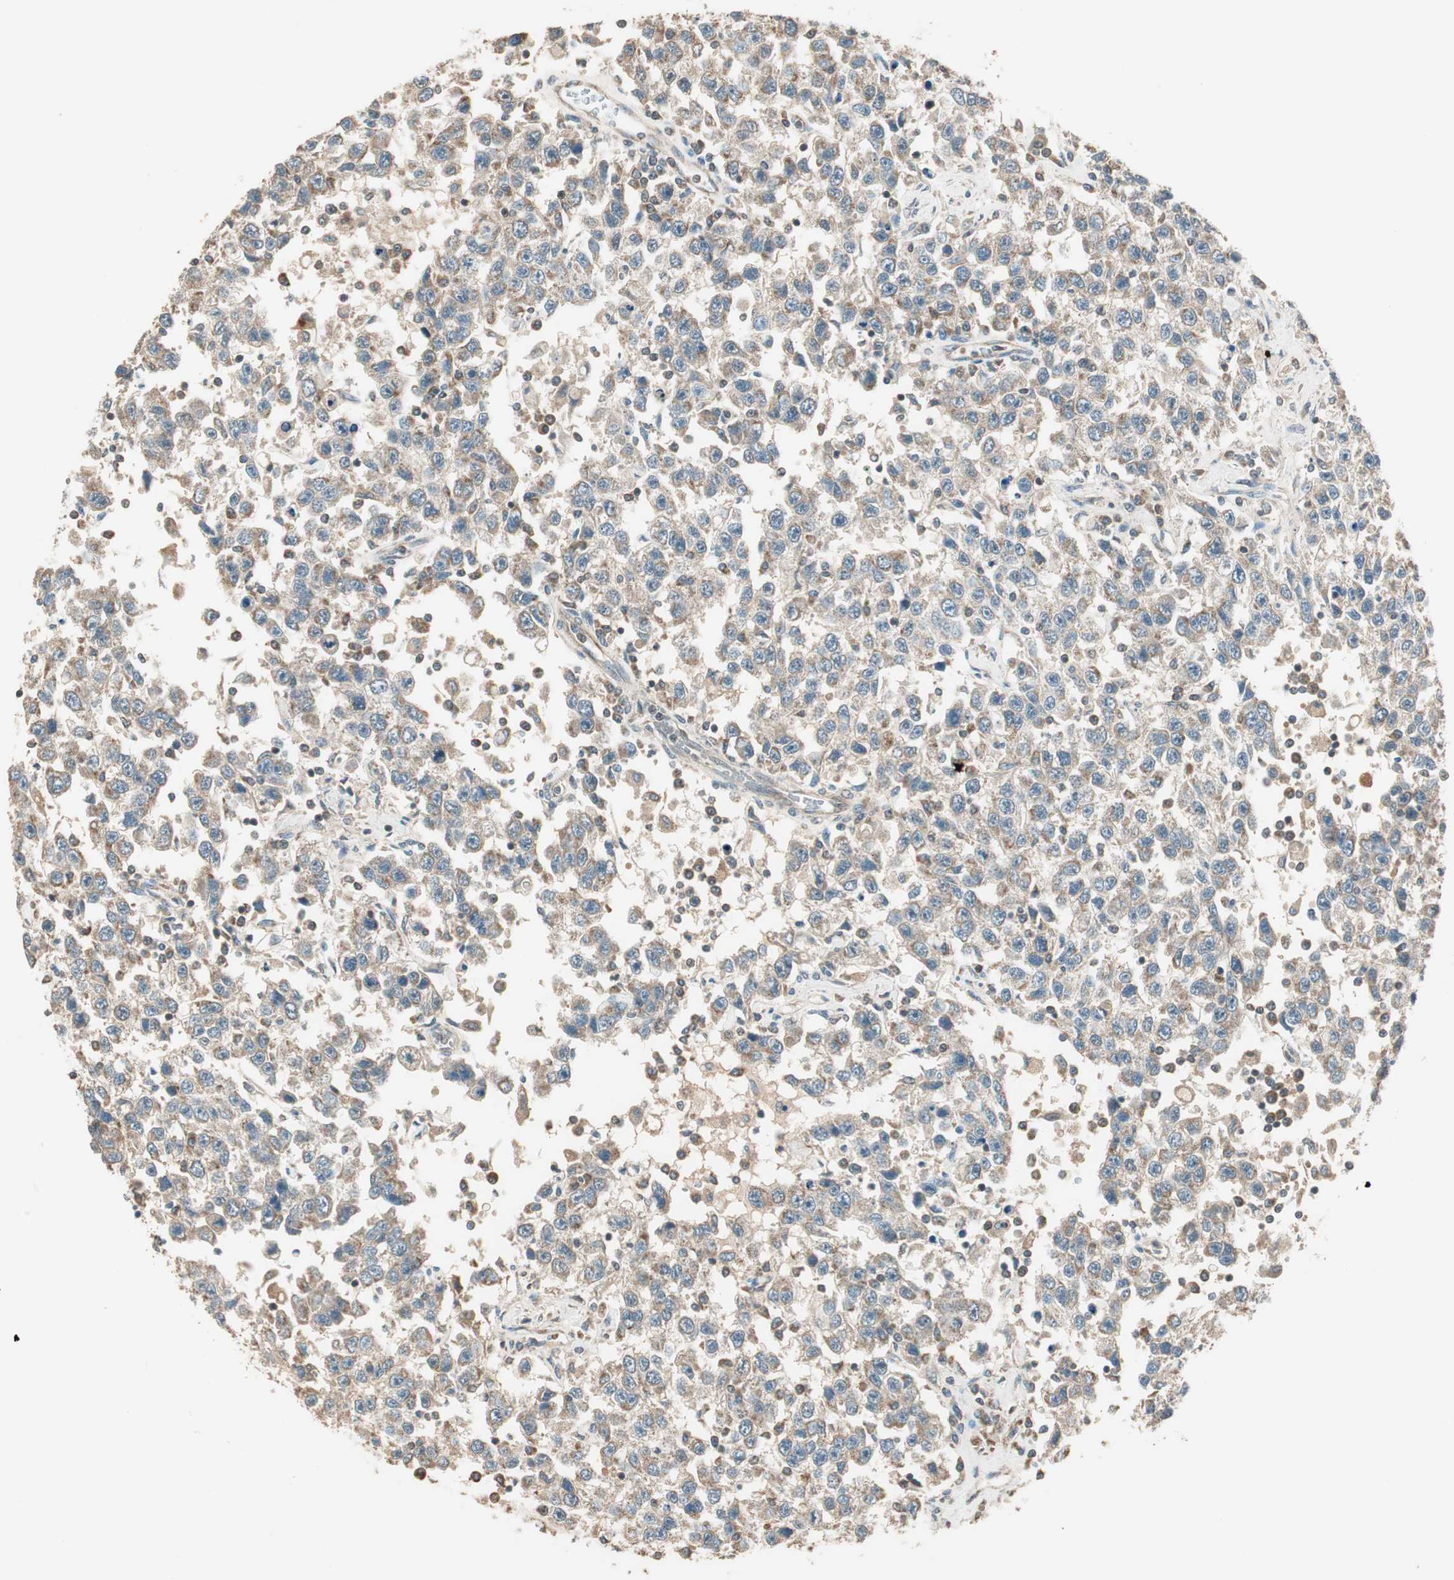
{"staining": {"intensity": "weak", "quantity": "25%-75%", "location": "cytoplasmic/membranous"}, "tissue": "testis cancer", "cell_type": "Tumor cells", "image_type": "cancer", "snomed": [{"axis": "morphology", "description": "Seminoma, NOS"}, {"axis": "topography", "description": "Testis"}], "caption": "Testis cancer (seminoma) stained with a brown dye demonstrates weak cytoplasmic/membranous positive expression in approximately 25%-75% of tumor cells.", "gene": "TRIM21", "patient": {"sex": "male", "age": 41}}